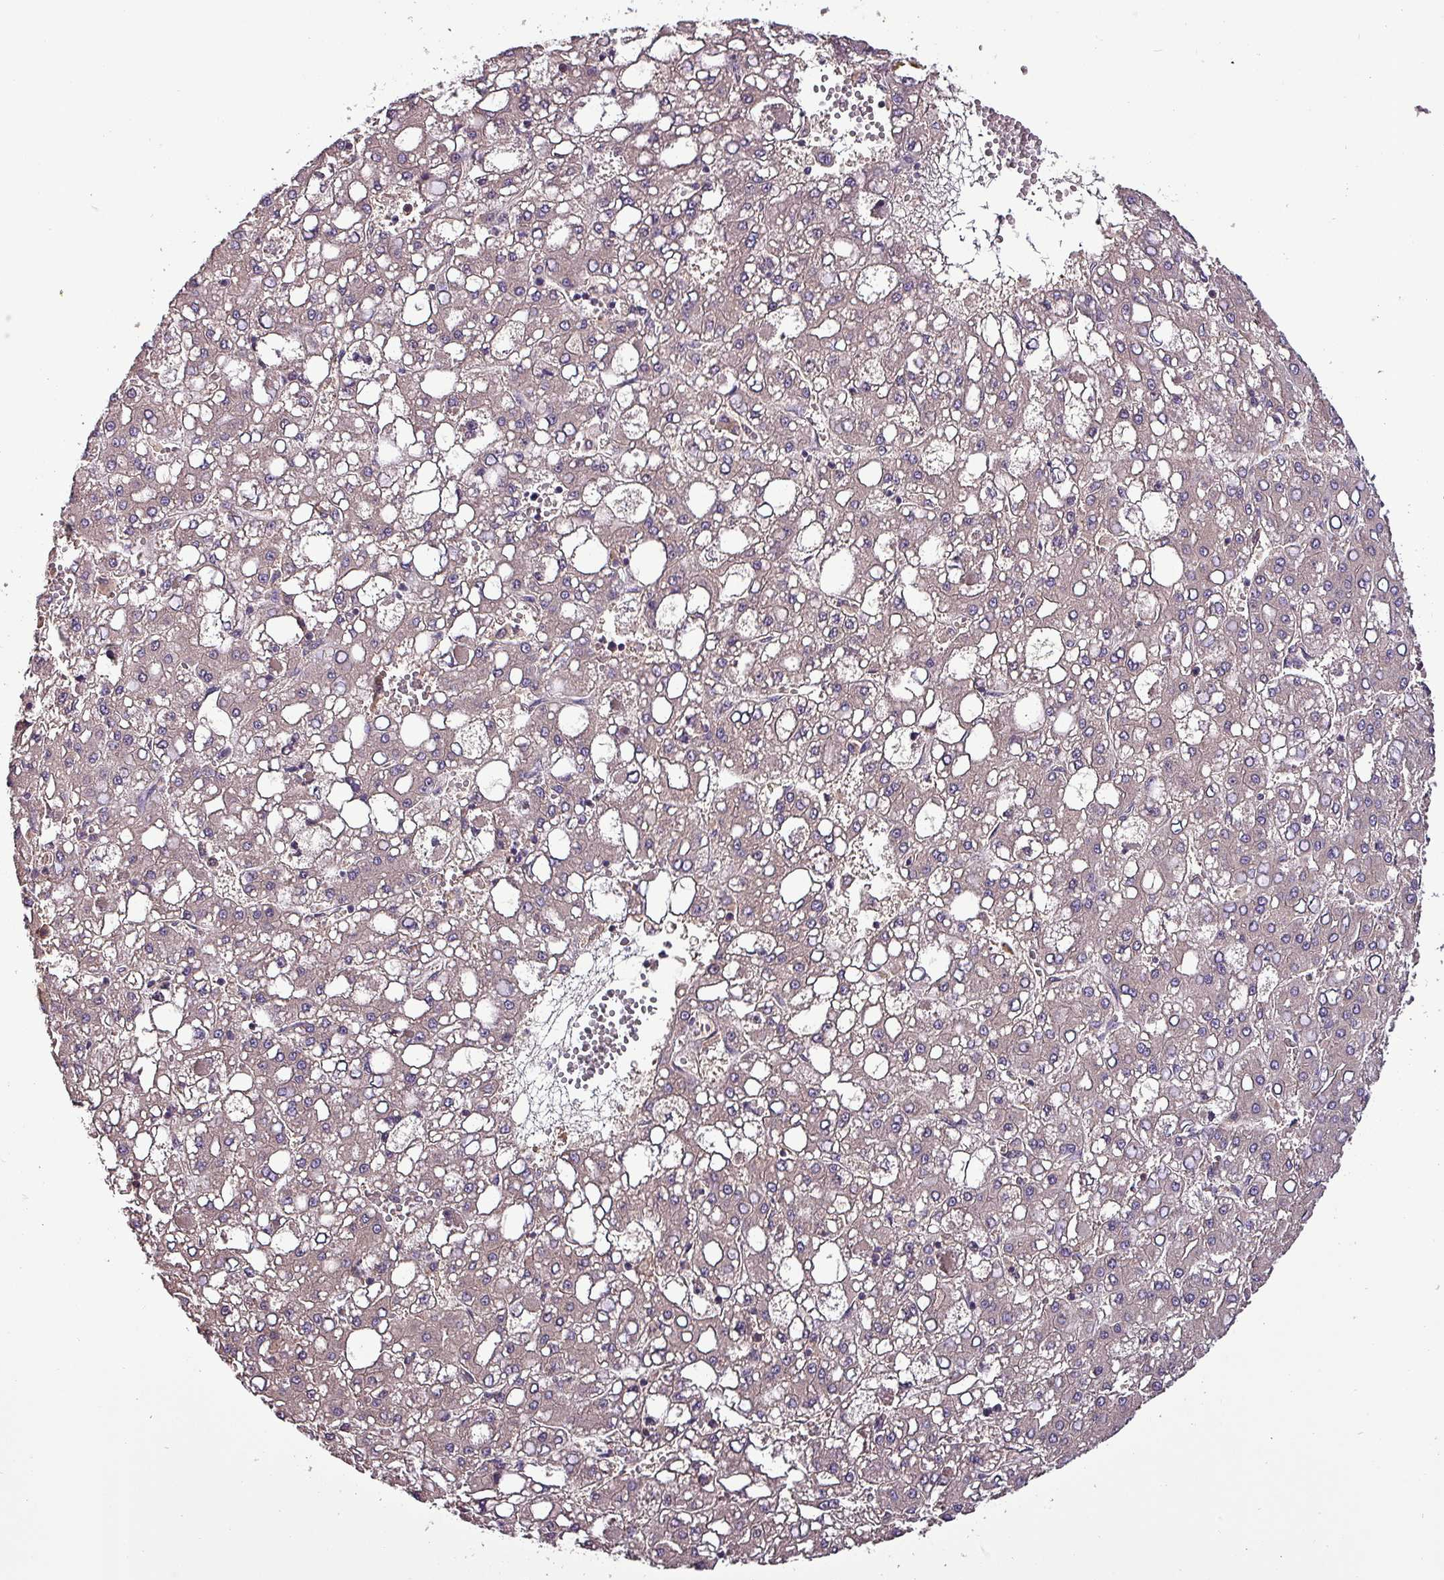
{"staining": {"intensity": "weak", "quantity": "<25%", "location": "cytoplasmic/membranous"}, "tissue": "liver cancer", "cell_type": "Tumor cells", "image_type": "cancer", "snomed": [{"axis": "morphology", "description": "Carcinoma, Hepatocellular, NOS"}, {"axis": "topography", "description": "Liver"}], "caption": "An image of human hepatocellular carcinoma (liver) is negative for staining in tumor cells.", "gene": "PAFAH1B2", "patient": {"sex": "male", "age": 65}}